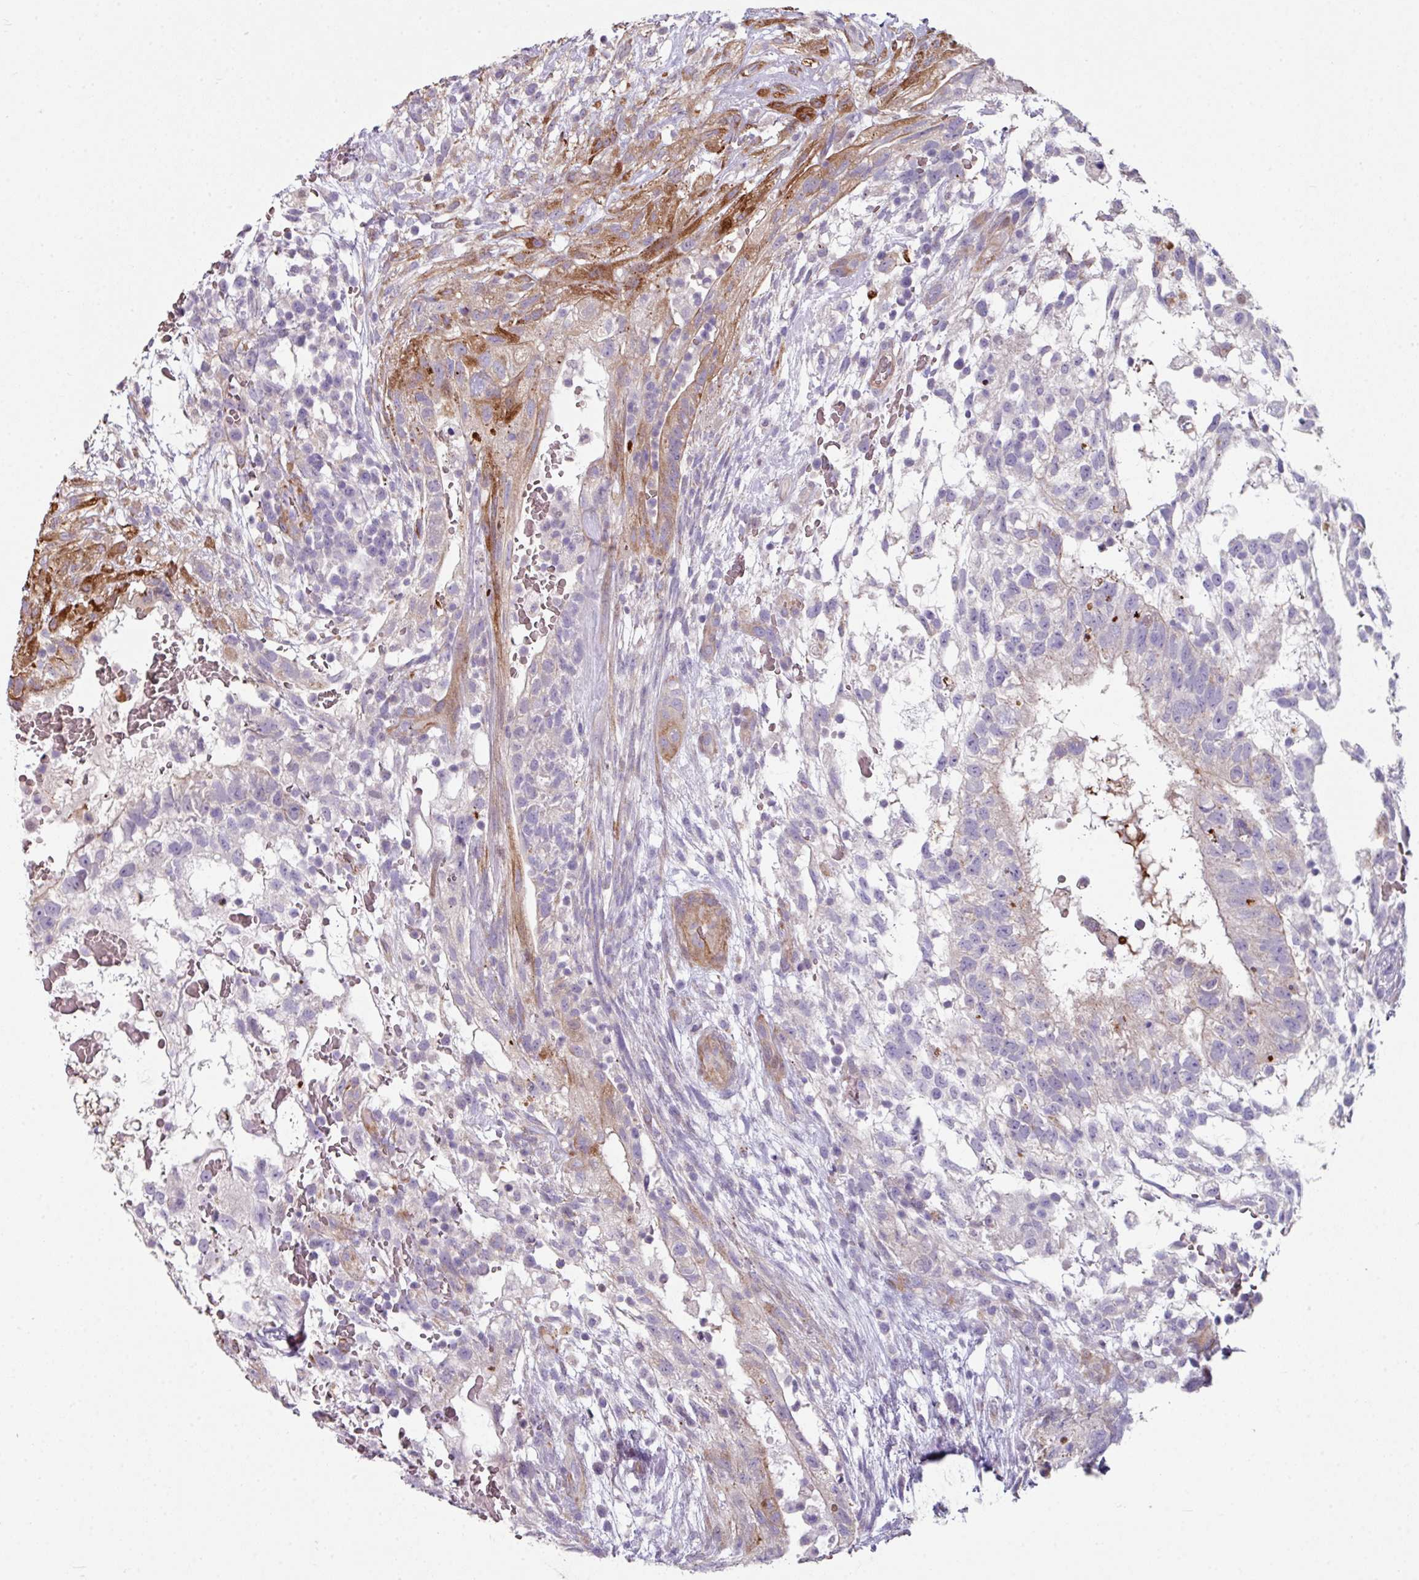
{"staining": {"intensity": "negative", "quantity": "none", "location": "none"}, "tissue": "testis cancer", "cell_type": "Tumor cells", "image_type": "cancer", "snomed": [{"axis": "morphology", "description": "Normal tissue, NOS"}, {"axis": "morphology", "description": "Carcinoma, Embryonal, NOS"}, {"axis": "topography", "description": "Testis"}], "caption": "High magnification brightfield microscopy of testis embryonal carcinoma stained with DAB (brown) and counterstained with hematoxylin (blue): tumor cells show no significant expression. (DAB (3,3'-diaminobenzidine) immunohistochemistry (IHC) visualized using brightfield microscopy, high magnification).", "gene": "ANO9", "patient": {"sex": "male", "age": 32}}